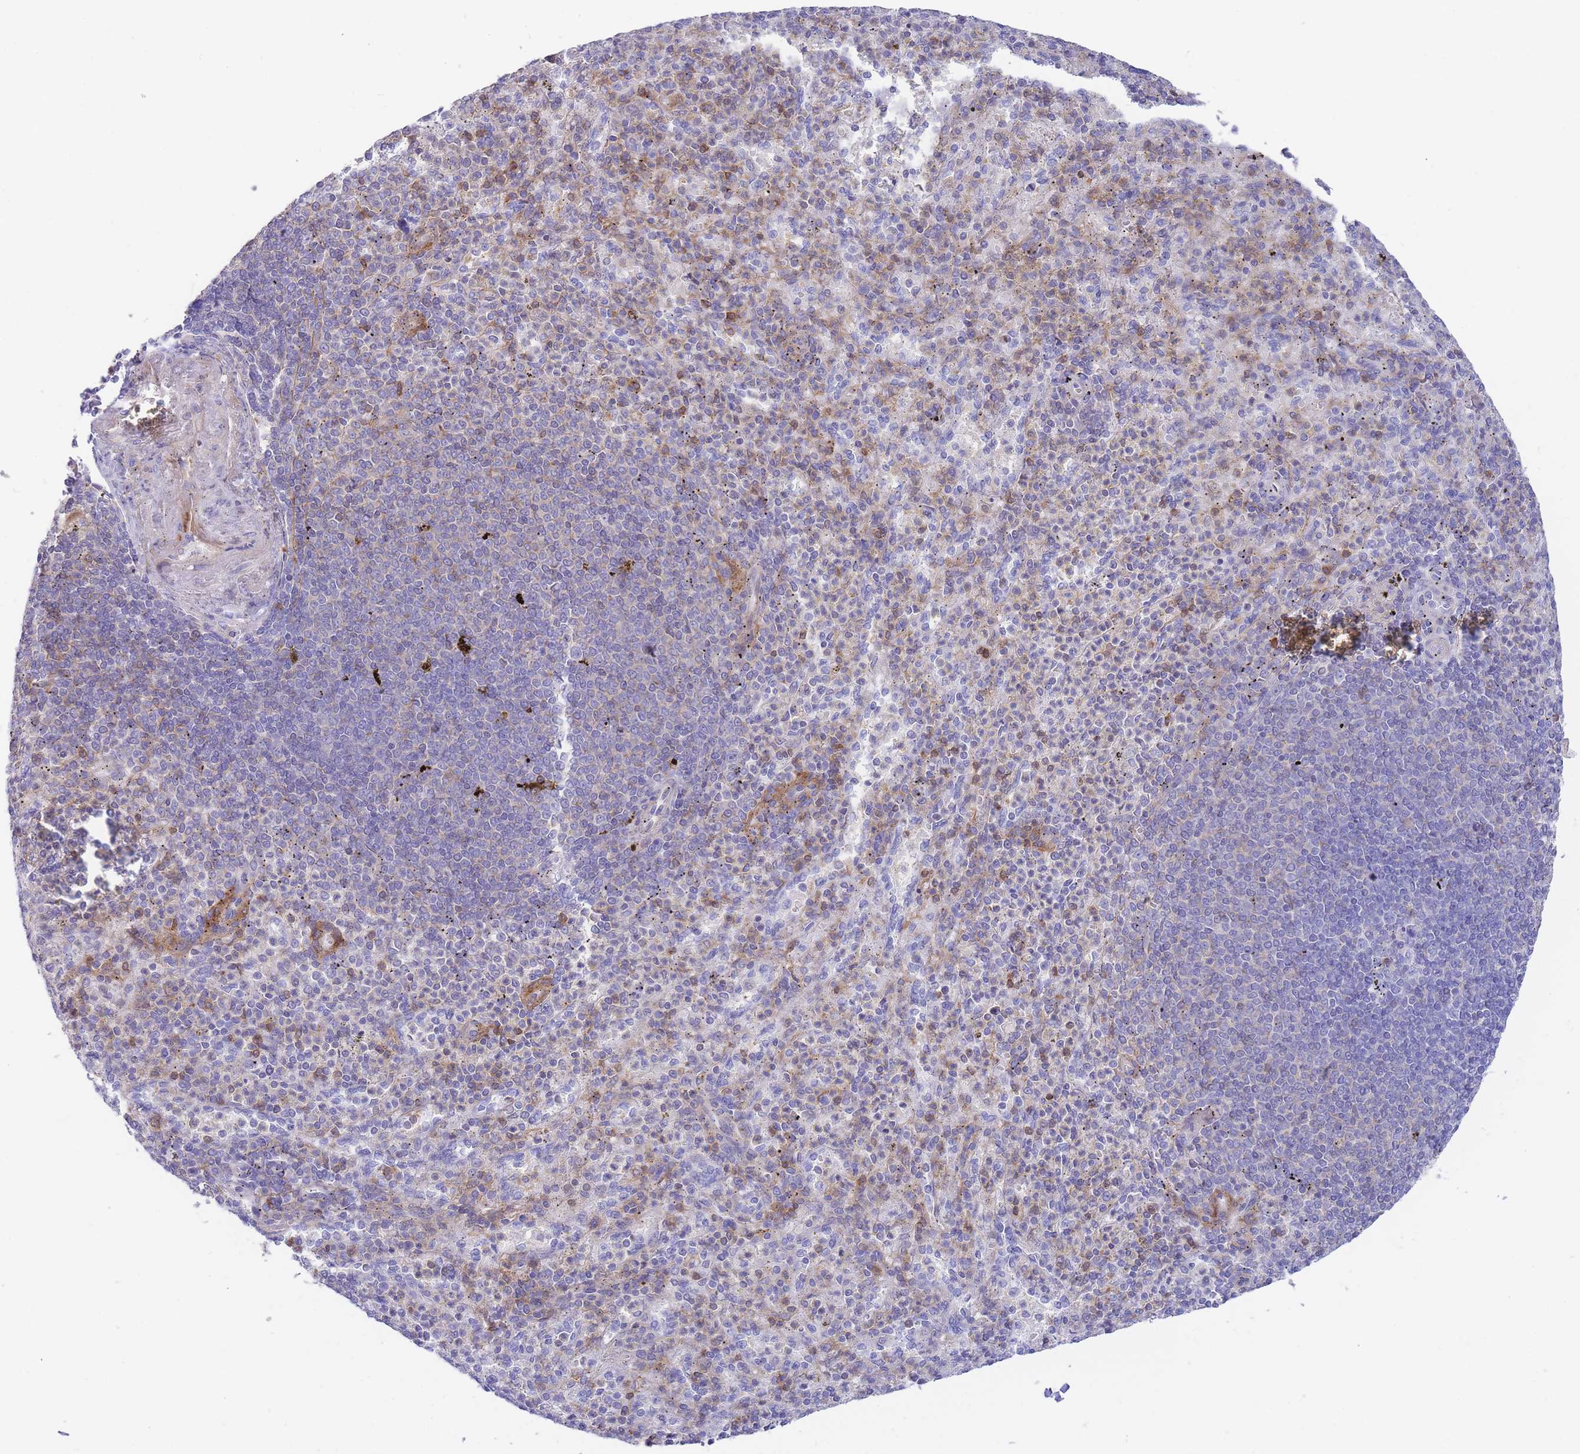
{"staining": {"intensity": "moderate", "quantity": "<25%", "location": "cytoplasmic/membranous"}, "tissue": "spleen", "cell_type": "Cells in red pulp", "image_type": "normal", "snomed": [{"axis": "morphology", "description": "Normal tissue, NOS"}, {"axis": "topography", "description": "Spleen"}], "caption": "This histopathology image shows immunohistochemistry (IHC) staining of unremarkable human spleen, with low moderate cytoplasmic/membranous staining in about <25% of cells in red pulp.", "gene": "FBN3", "patient": {"sex": "female", "age": 74}}